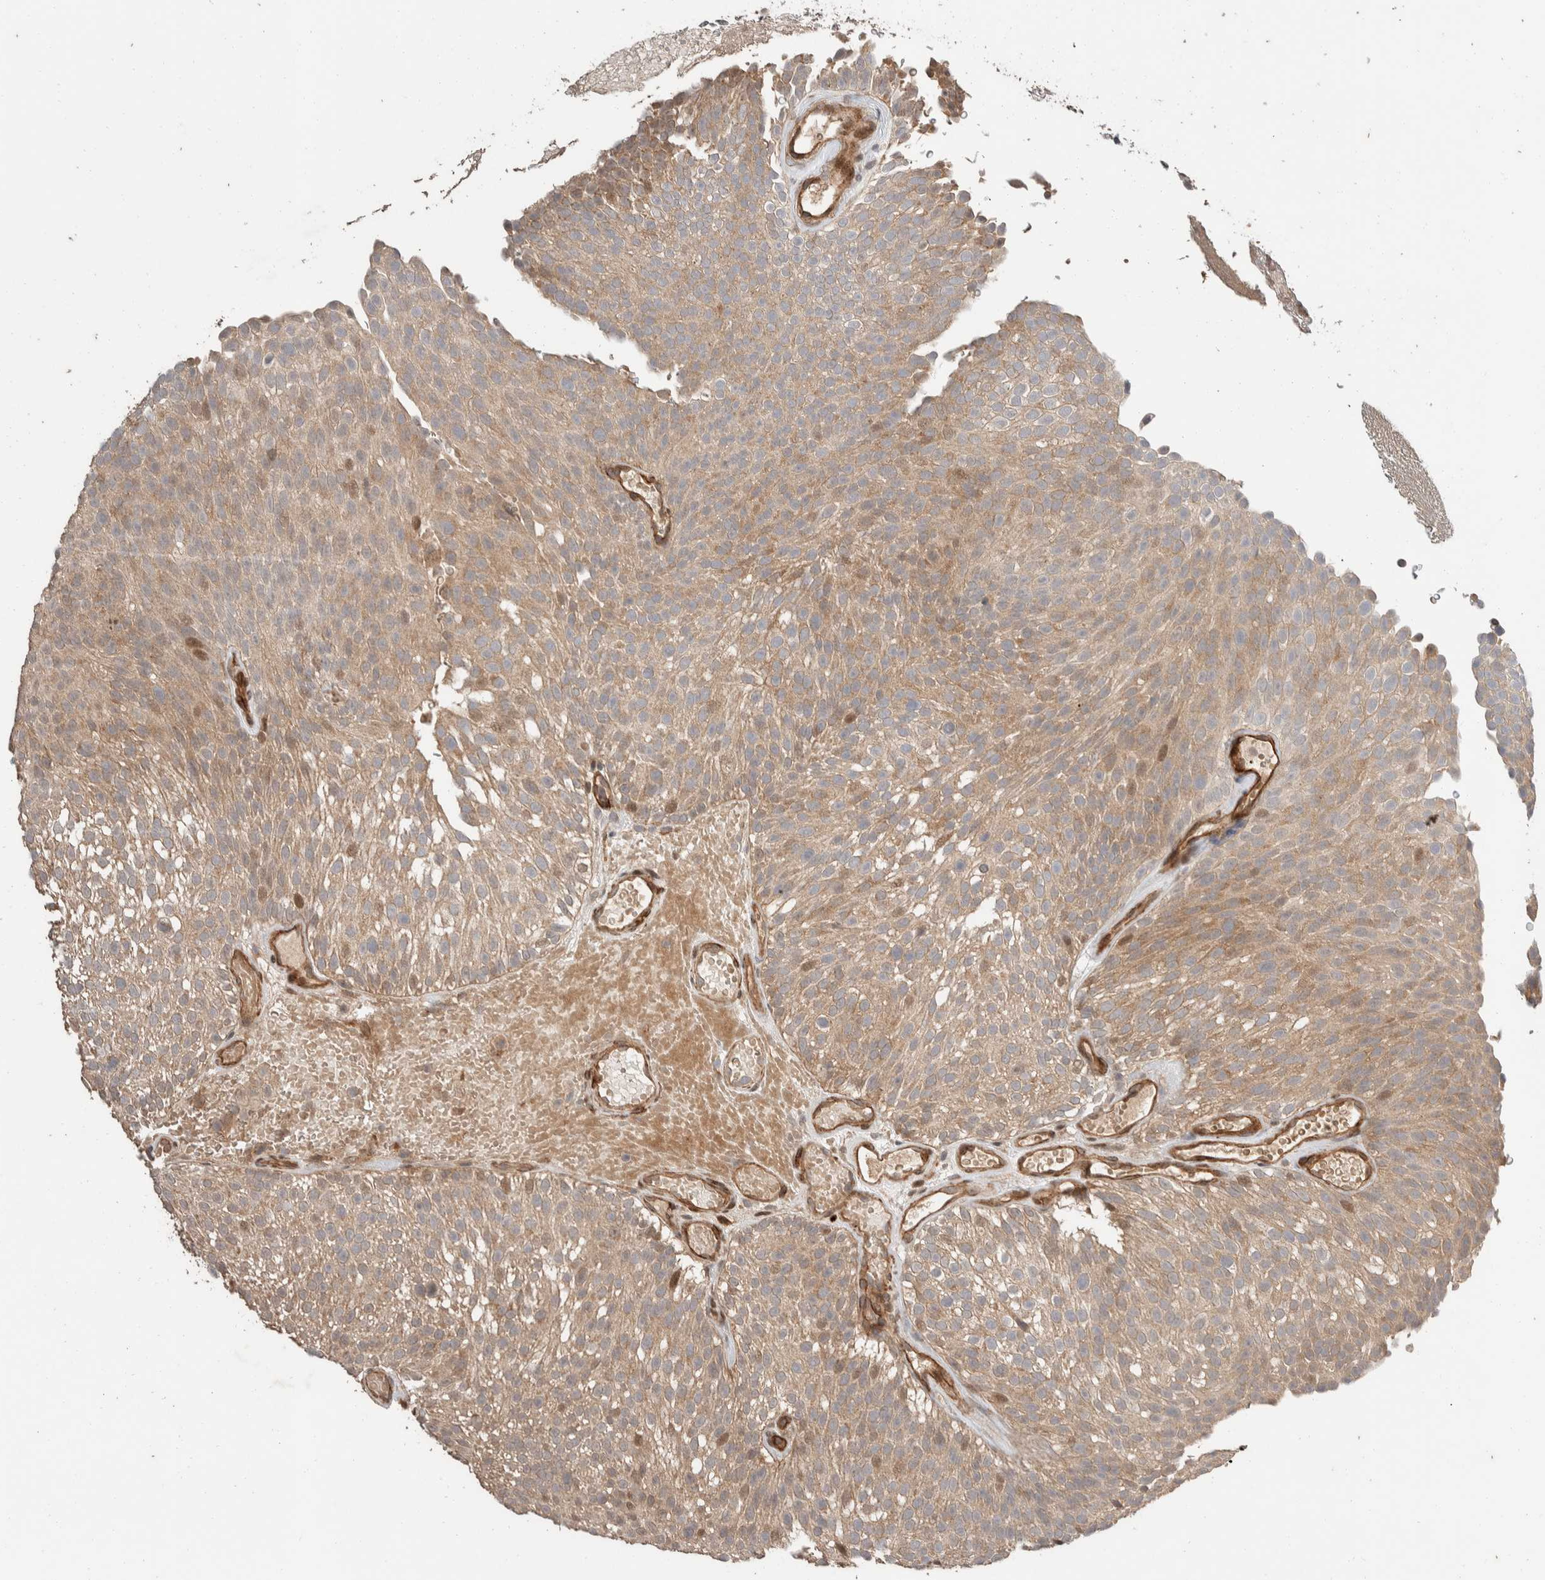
{"staining": {"intensity": "weak", "quantity": ">75%", "location": "cytoplasmic/membranous"}, "tissue": "urothelial cancer", "cell_type": "Tumor cells", "image_type": "cancer", "snomed": [{"axis": "morphology", "description": "Urothelial carcinoma, Low grade"}, {"axis": "topography", "description": "Urinary bladder"}], "caption": "Weak cytoplasmic/membranous protein expression is appreciated in about >75% of tumor cells in urothelial cancer.", "gene": "ERC1", "patient": {"sex": "male", "age": 78}}